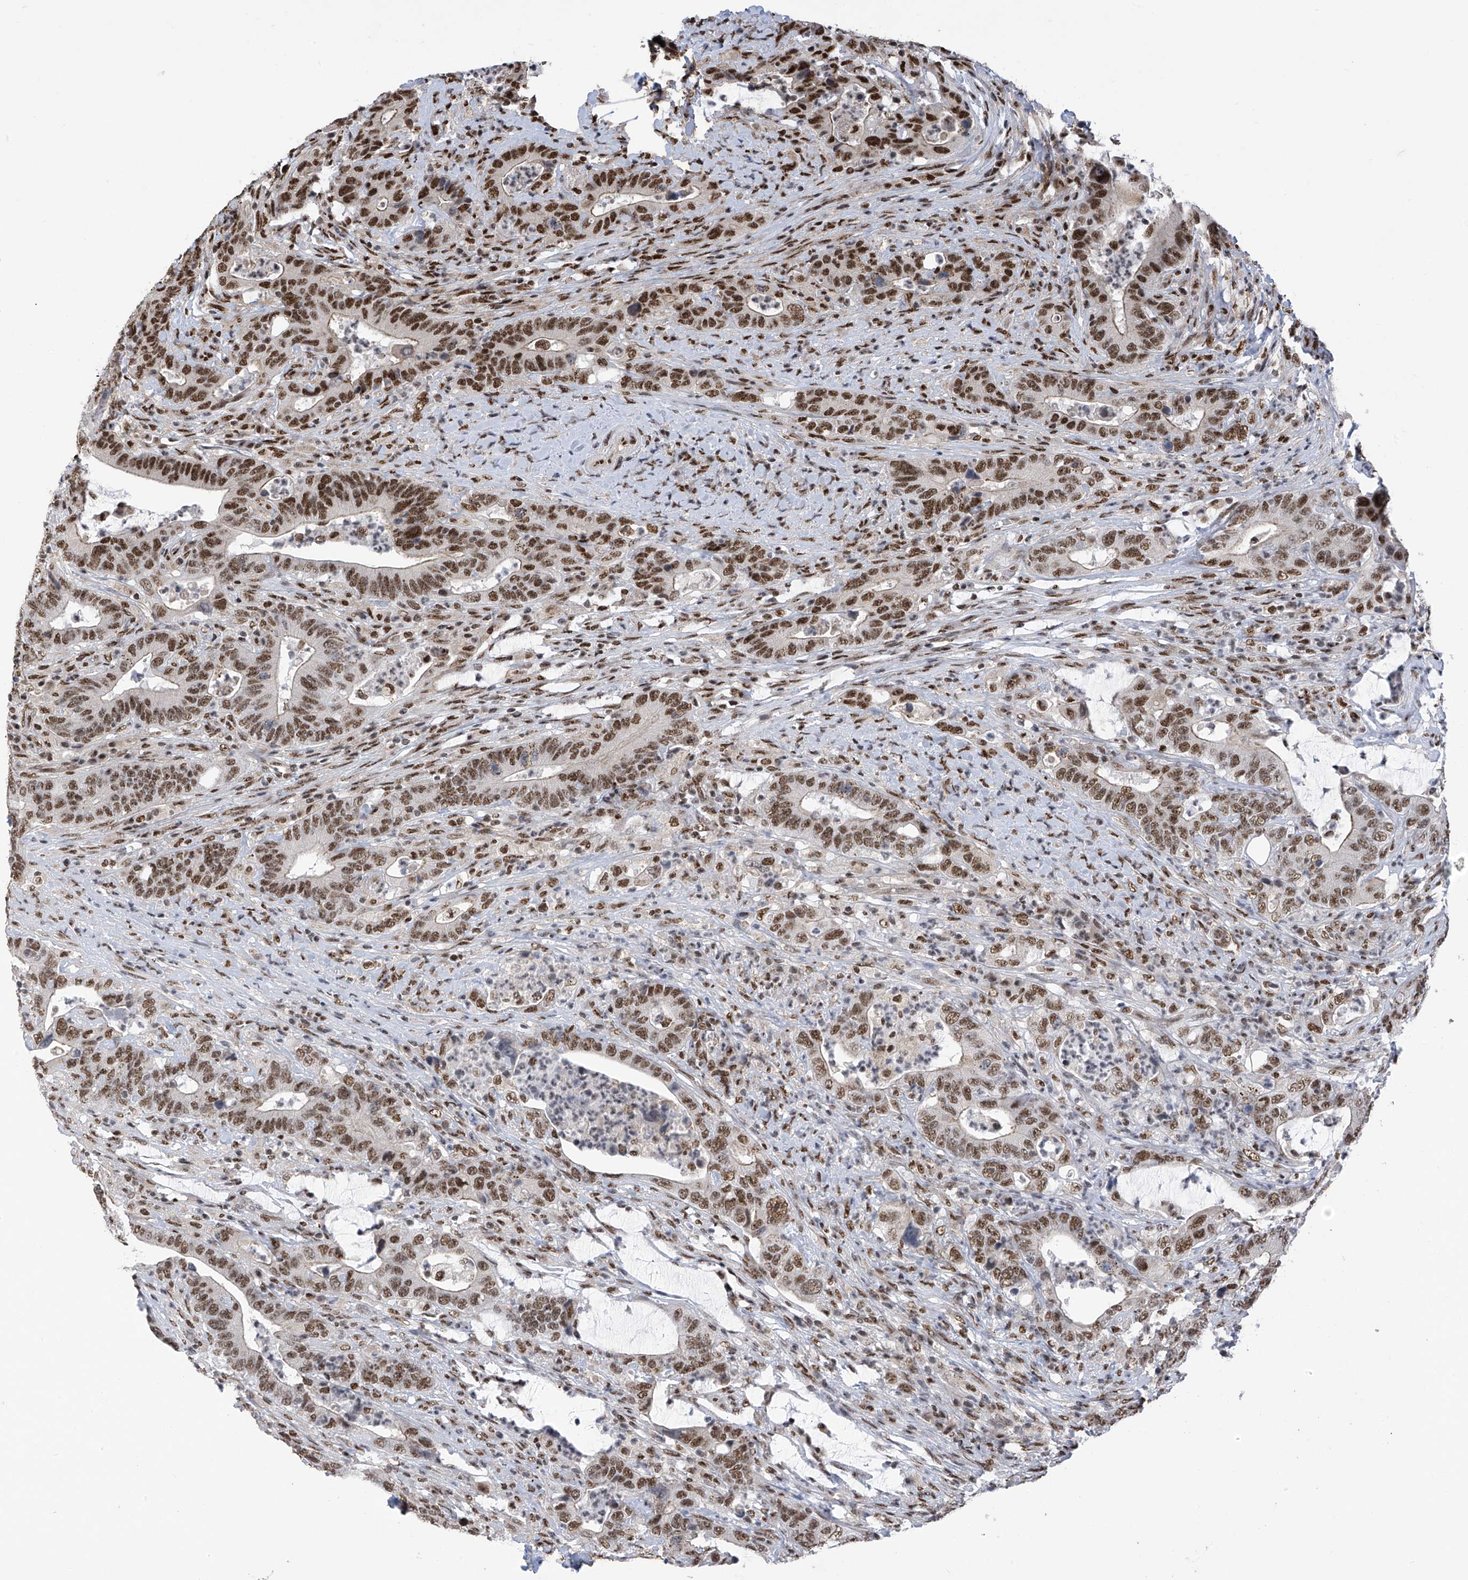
{"staining": {"intensity": "strong", "quantity": ">75%", "location": "nuclear"}, "tissue": "colorectal cancer", "cell_type": "Tumor cells", "image_type": "cancer", "snomed": [{"axis": "morphology", "description": "Adenocarcinoma, NOS"}, {"axis": "topography", "description": "Colon"}], "caption": "An IHC image of neoplastic tissue is shown. Protein staining in brown highlights strong nuclear positivity in colorectal cancer within tumor cells.", "gene": "APLF", "patient": {"sex": "female", "age": 75}}